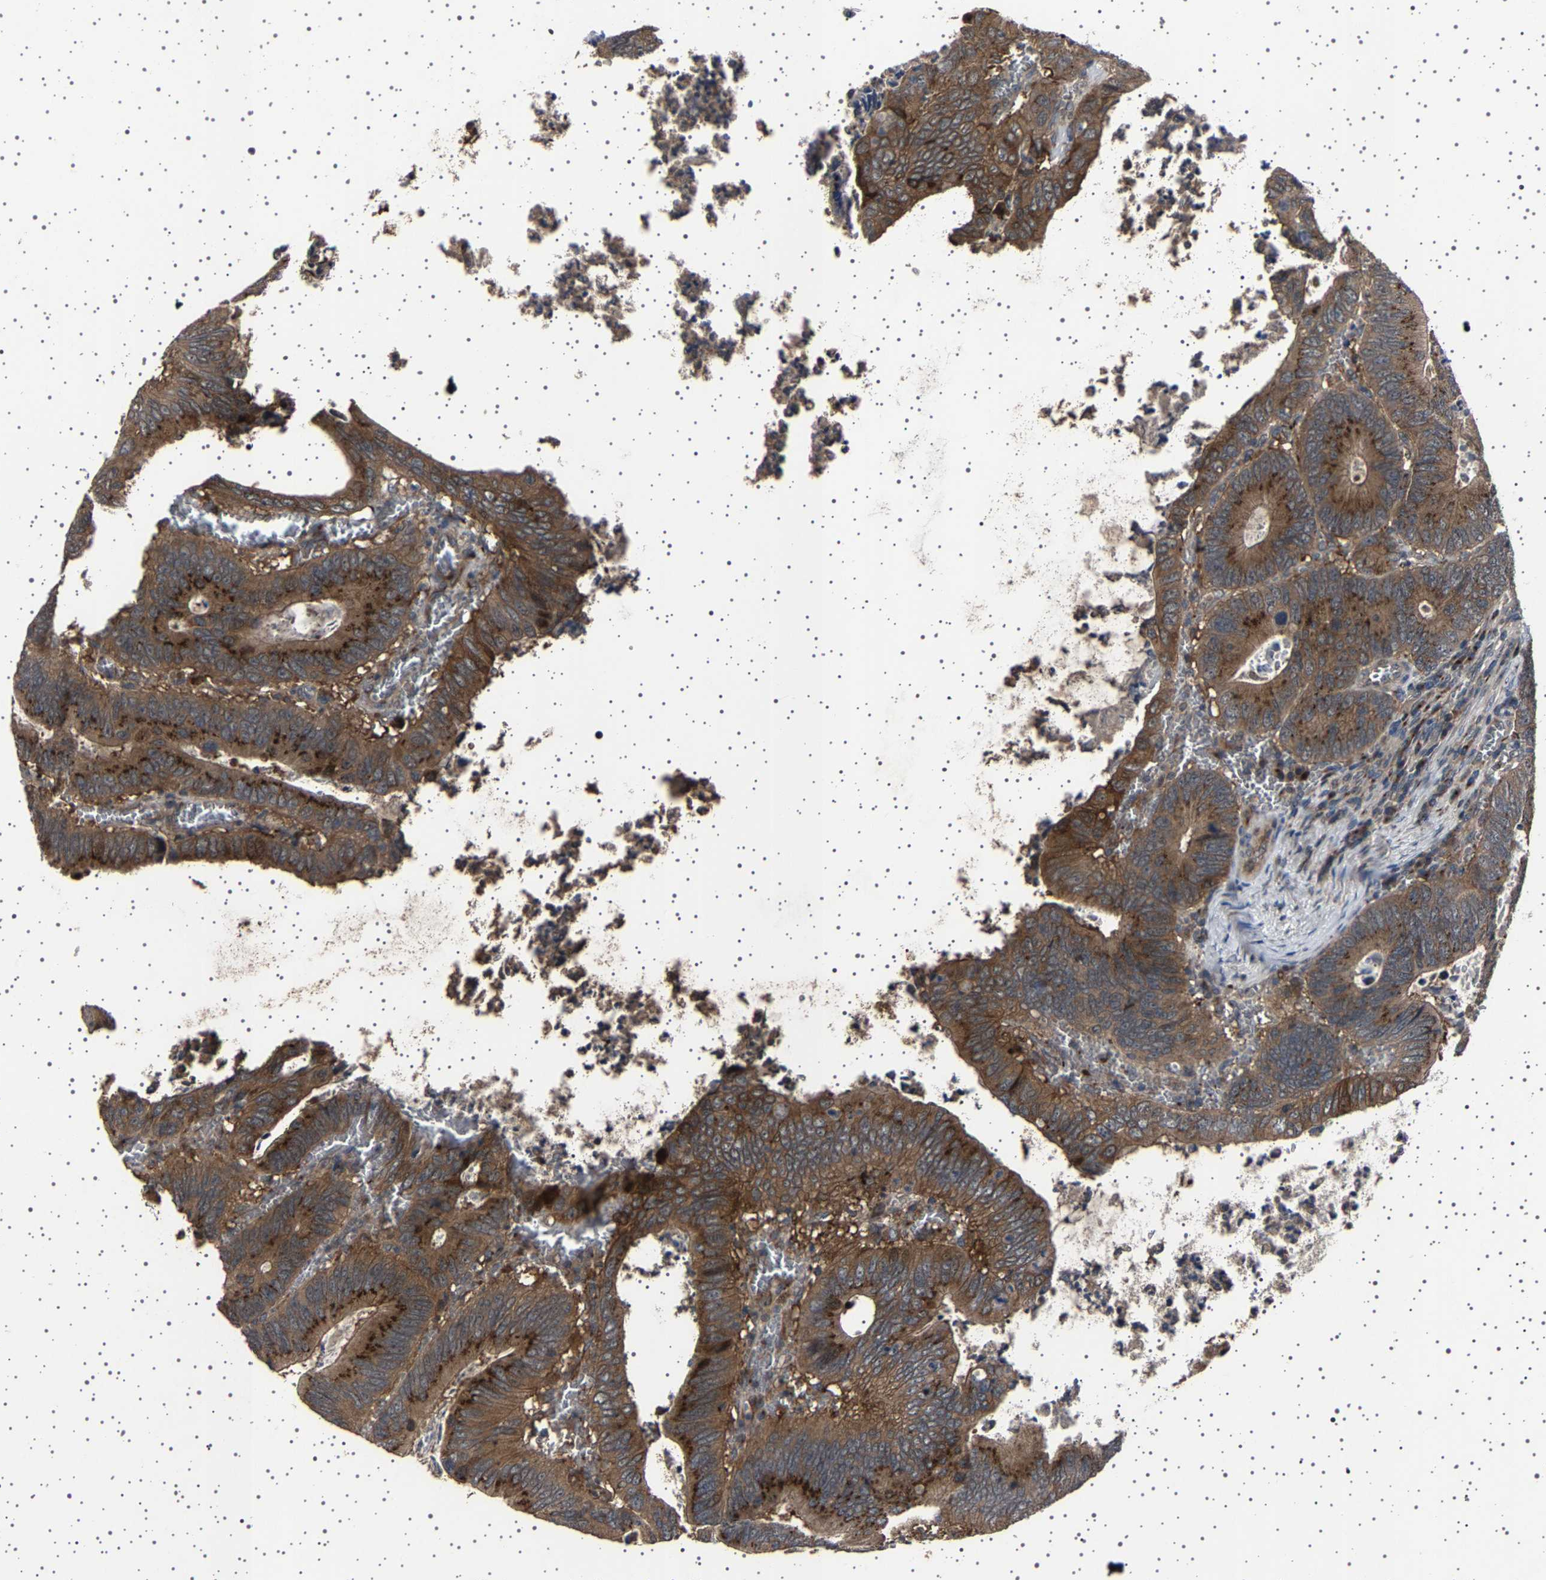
{"staining": {"intensity": "moderate", "quantity": ">75%", "location": "cytoplasmic/membranous"}, "tissue": "colorectal cancer", "cell_type": "Tumor cells", "image_type": "cancer", "snomed": [{"axis": "morphology", "description": "Inflammation, NOS"}, {"axis": "morphology", "description": "Adenocarcinoma, NOS"}, {"axis": "topography", "description": "Colon"}], "caption": "This is an image of immunohistochemistry staining of colorectal adenocarcinoma, which shows moderate expression in the cytoplasmic/membranous of tumor cells.", "gene": "NCKAP1", "patient": {"sex": "male", "age": 72}}